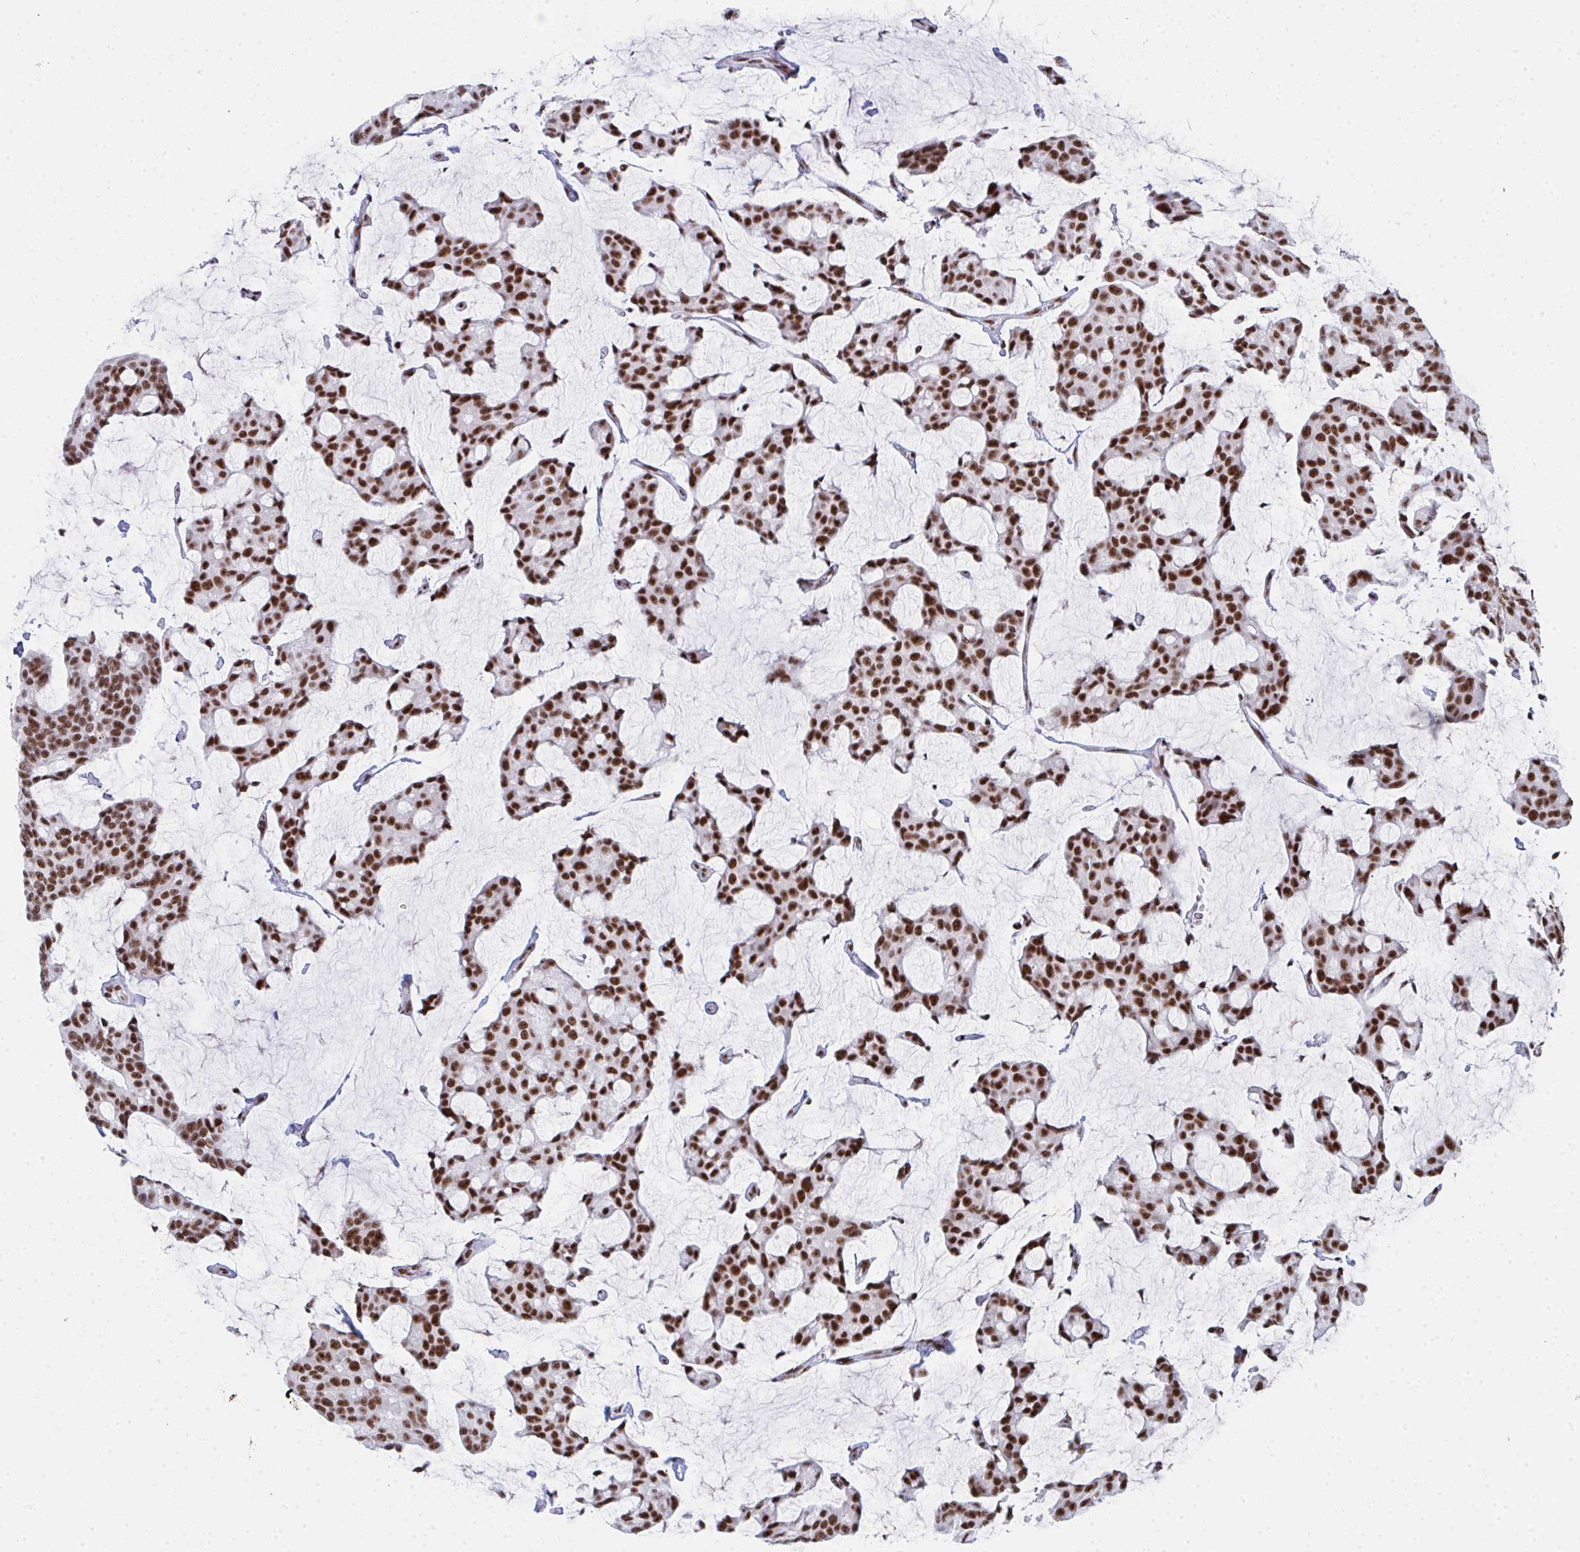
{"staining": {"intensity": "moderate", "quantity": ">75%", "location": "nuclear"}, "tissue": "breast cancer", "cell_type": "Tumor cells", "image_type": "cancer", "snomed": [{"axis": "morphology", "description": "Duct carcinoma"}, {"axis": "topography", "description": "Breast"}], "caption": "The photomicrograph exhibits a brown stain indicating the presence of a protein in the nuclear of tumor cells in breast intraductal carcinoma.", "gene": "SNRNP70", "patient": {"sex": "female", "age": 91}}